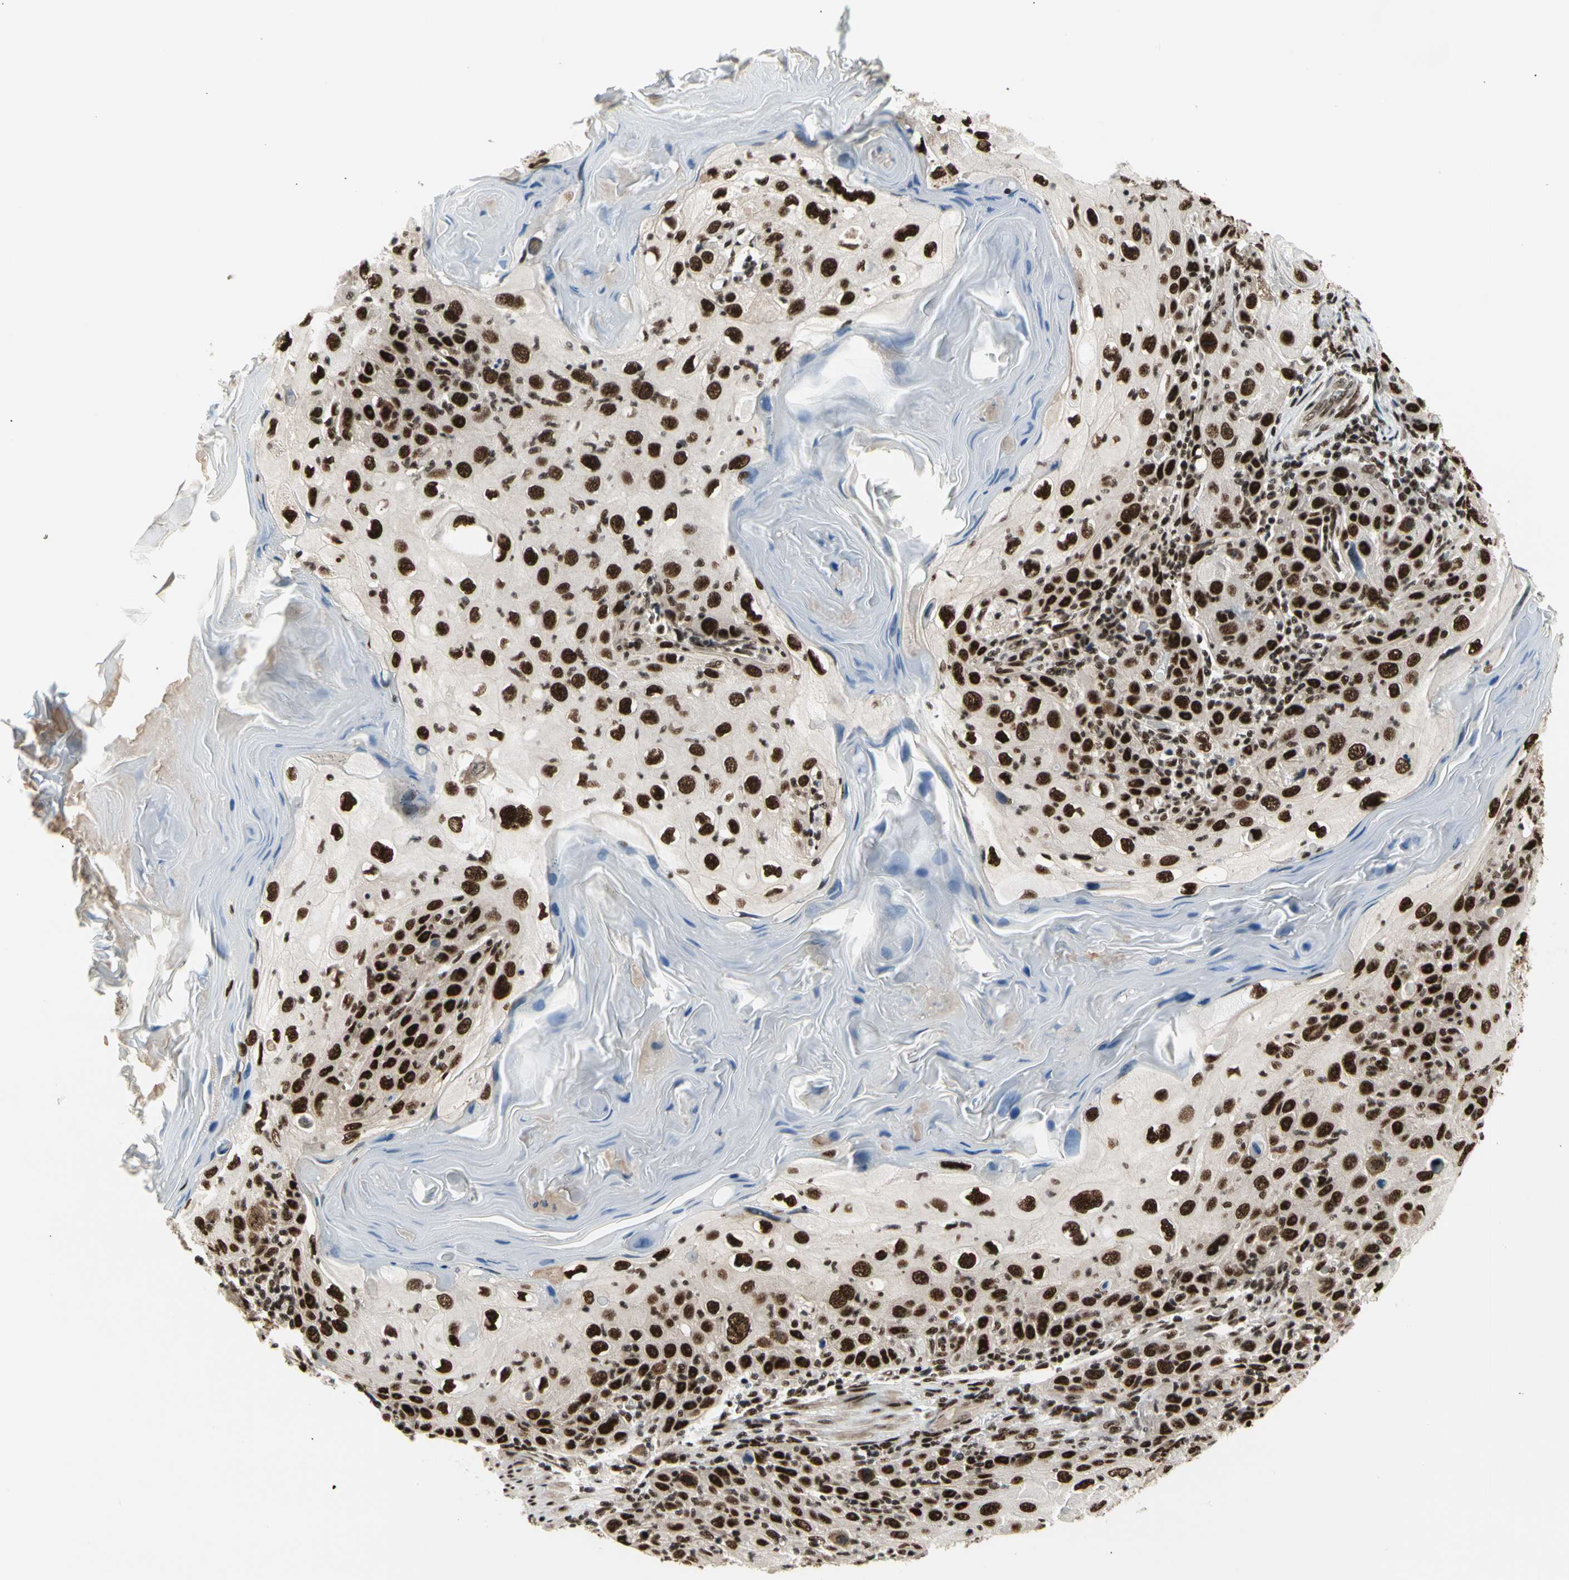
{"staining": {"intensity": "strong", "quantity": ">75%", "location": "nuclear"}, "tissue": "skin cancer", "cell_type": "Tumor cells", "image_type": "cancer", "snomed": [{"axis": "morphology", "description": "Squamous cell carcinoma, NOS"}, {"axis": "topography", "description": "Skin"}], "caption": "Brown immunohistochemical staining in human squamous cell carcinoma (skin) shows strong nuclear positivity in about >75% of tumor cells.", "gene": "SRSF11", "patient": {"sex": "female", "age": 88}}